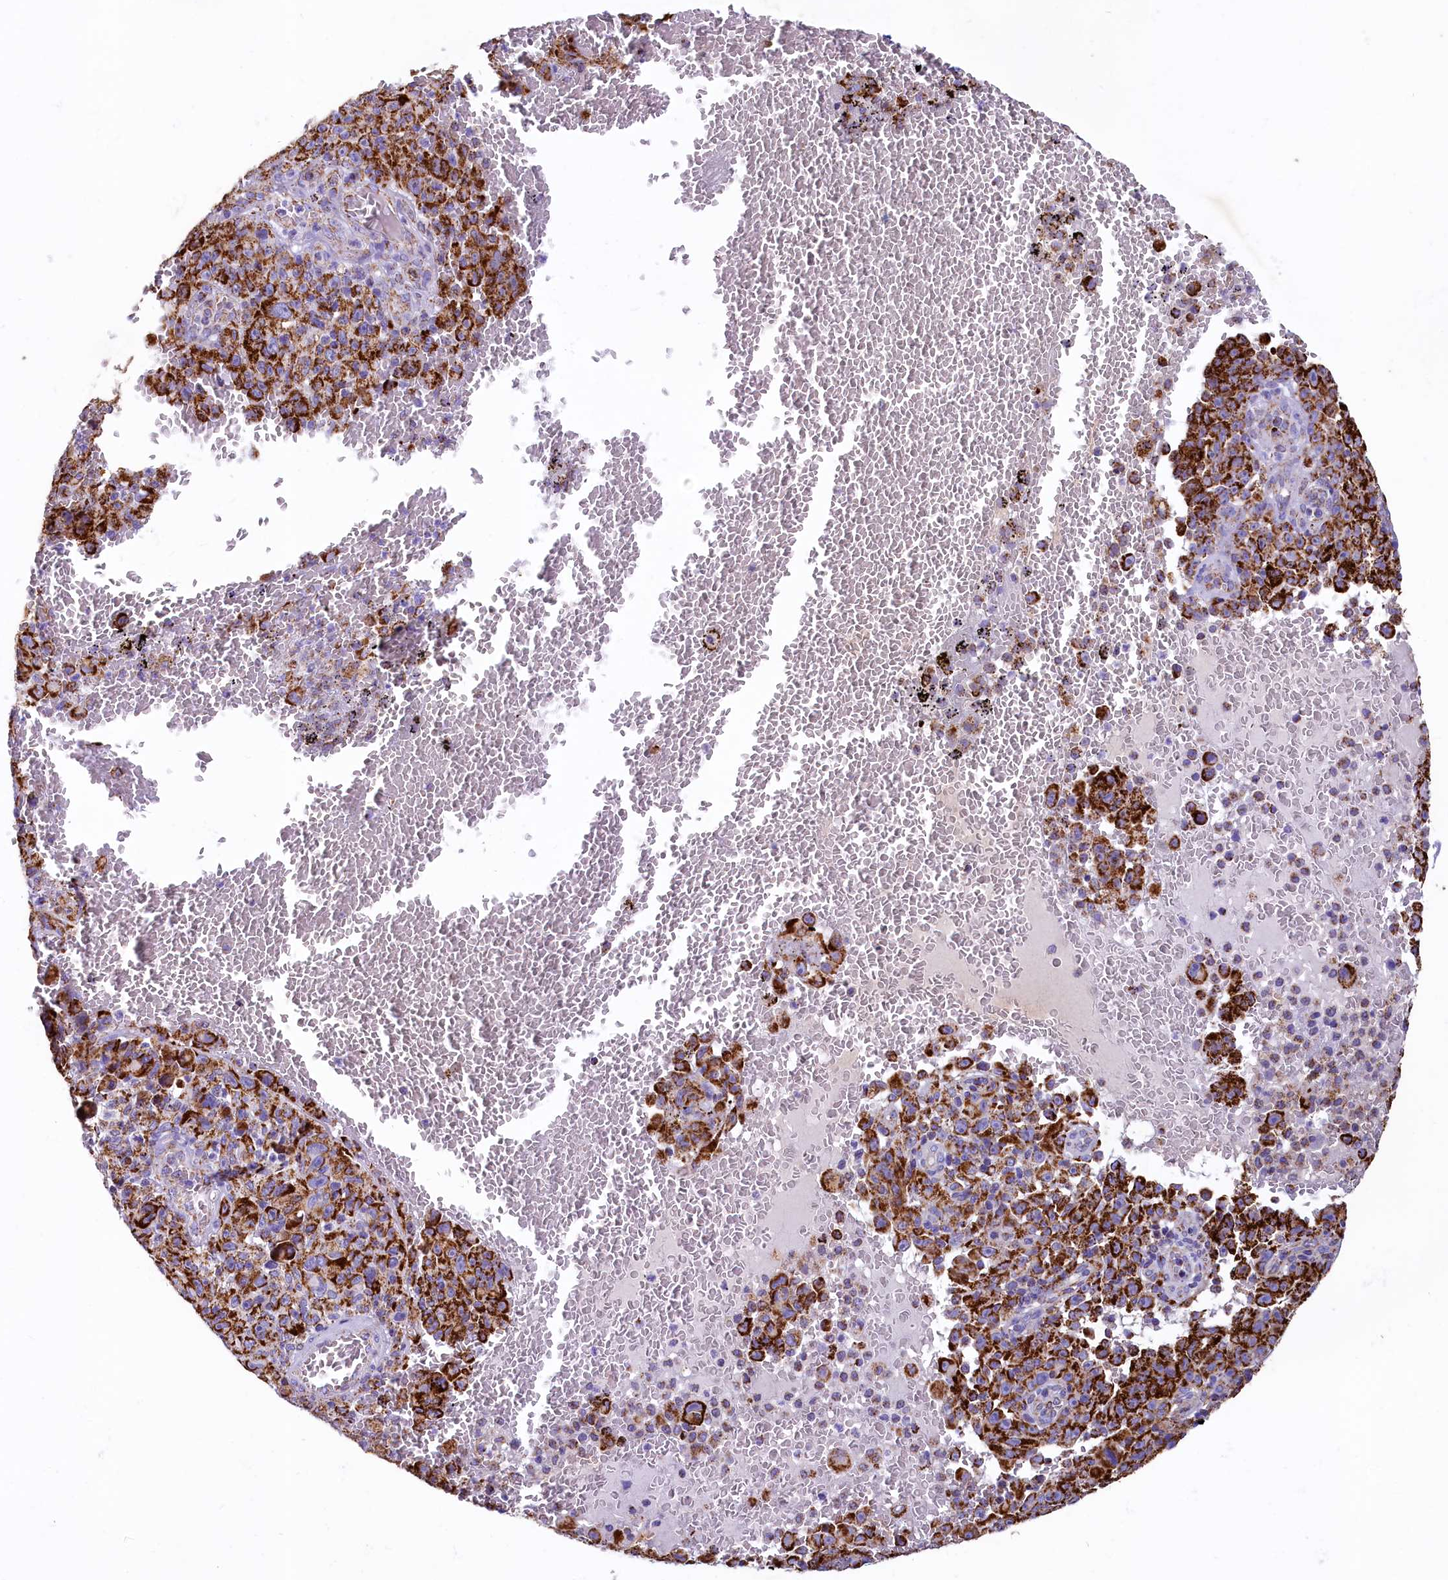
{"staining": {"intensity": "strong", "quantity": ">75%", "location": "cytoplasmic/membranous"}, "tissue": "melanoma", "cell_type": "Tumor cells", "image_type": "cancer", "snomed": [{"axis": "morphology", "description": "Malignant melanoma, NOS"}, {"axis": "topography", "description": "Skin"}], "caption": "The photomicrograph shows a brown stain indicating the presence of a protein in the cytoplasmic/membranous of tumor cells in malignant melanoma.", "gene": "IDH3A", "patient": {"sex": "female", "age": 82}}